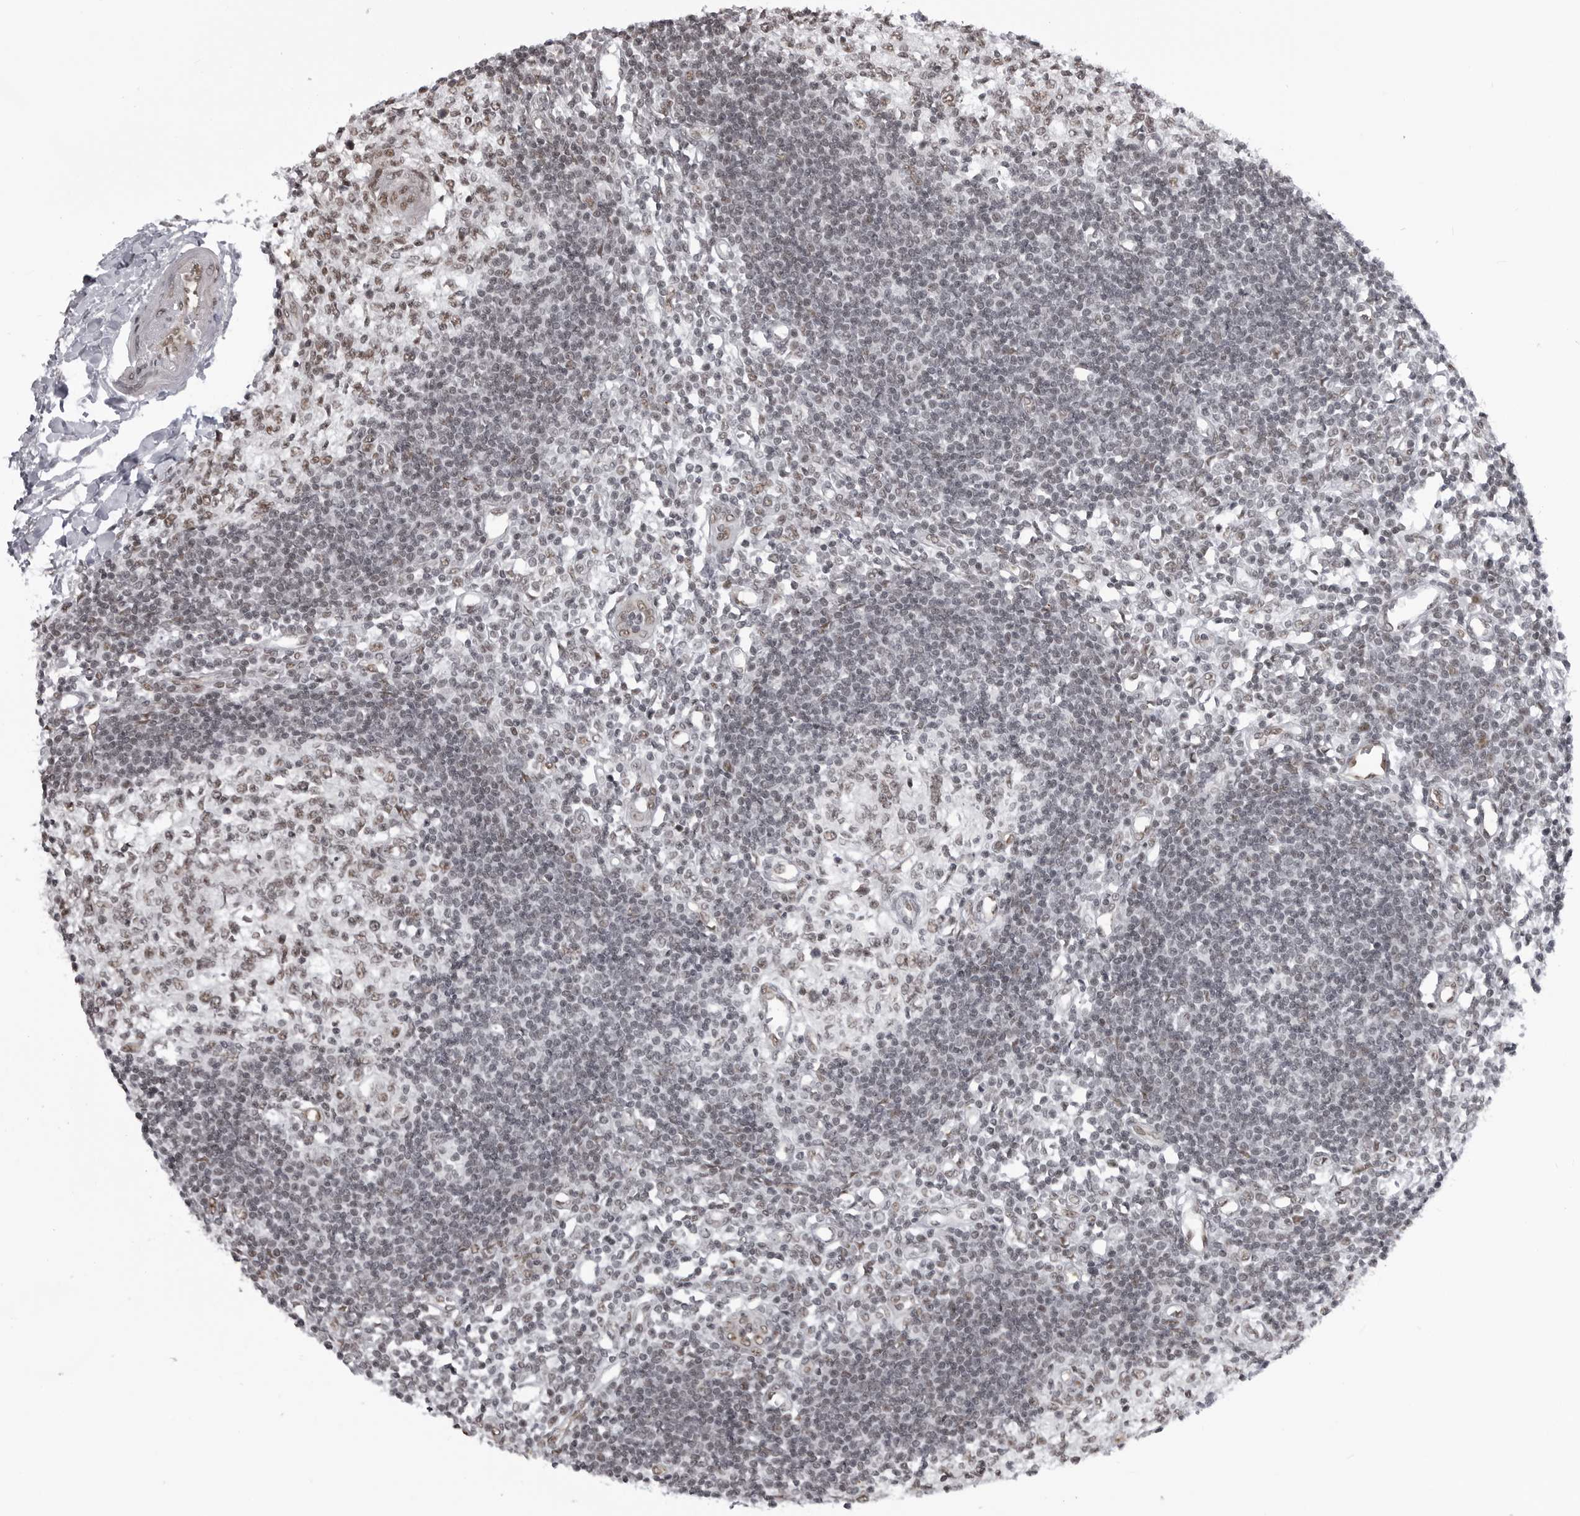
{"staining": {"intensity": "moderate", "quantity": "25%-75%", "location": "nuclear"}, "tissue": "lymph node", "cell_type": "Germinal center cells", "image_type": "normal", "snomed": [{"axis": "morphology", "description": "Normal tissue, NOS"}, {"axis": "morphology", "description": "Malignant melanoma, Metastatic site"}, {"axis": "topography", "description": "Lymph node"}], "caption": "Normal lymph node was stained to show a protein in brown. There is medium levels of moderate nuclear expression in approximately 25%-75% of germinal center cells.", "gene": "RNF26", "patient": {"sex": "male", "age": 41}}